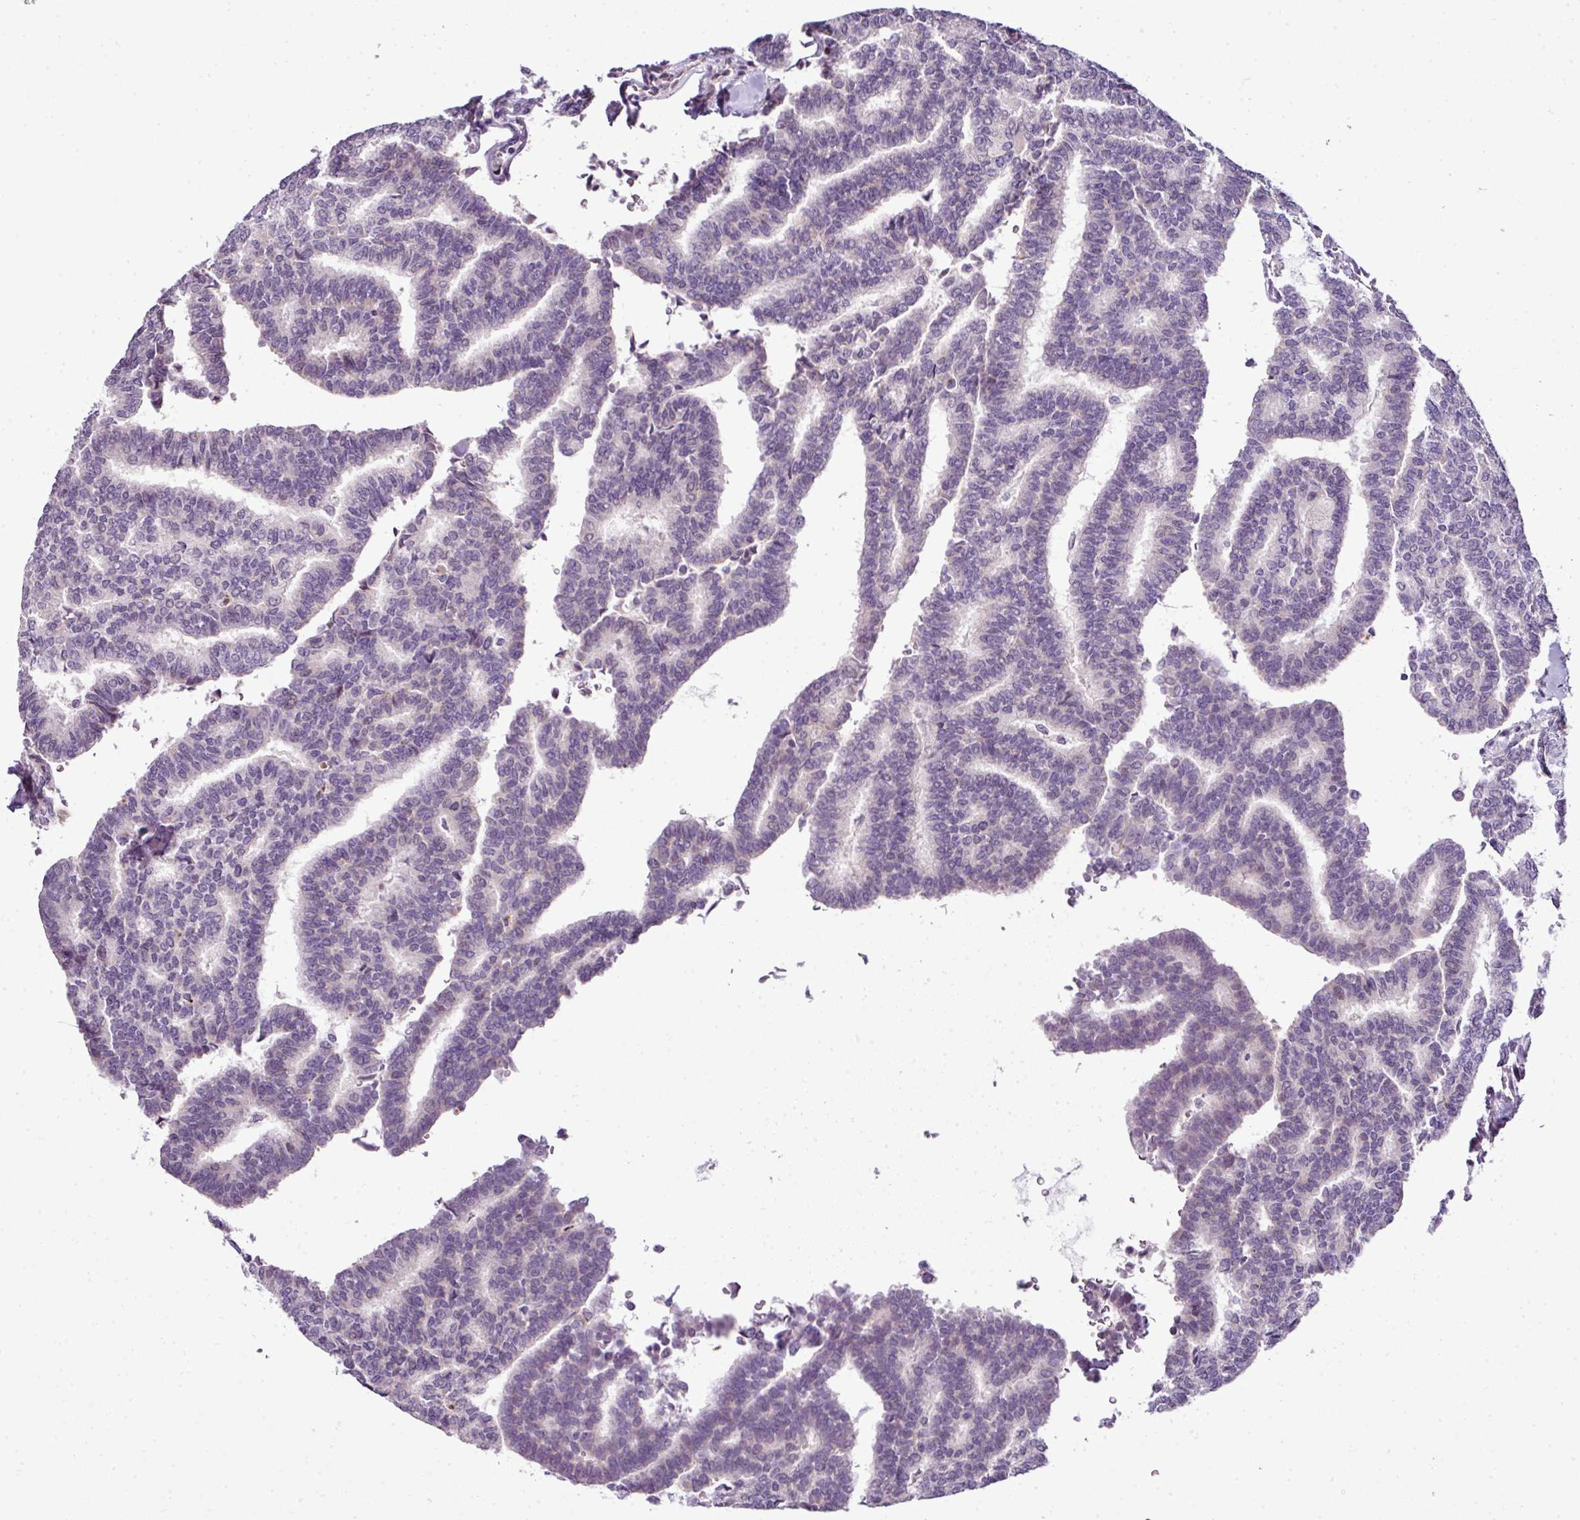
{"staining": {"intensity": "negative", "quantity": "none", "location": "none"}, "tissue": "thyroid cancer", "cell_type": "Tumor cells", "image_type": "cancer", "snomed": [{"axis": "morphology", "description": "Papillary adenocarcinoma, NOS"}, {"axis": "topography", "description": "Thyroid gland"}], "caption": "Protein analysis of thyroid cancer (papillary adenocarcinoma) exhibits no significant expression in tumor cells. The staining was performed using DAB to visualize the protein expression in brown, while the nuclei were stained in blue with hematoxylin (Magnification: 20x).", "gene": "TEX30", "patient": {"sex": "female", "age": 35}}